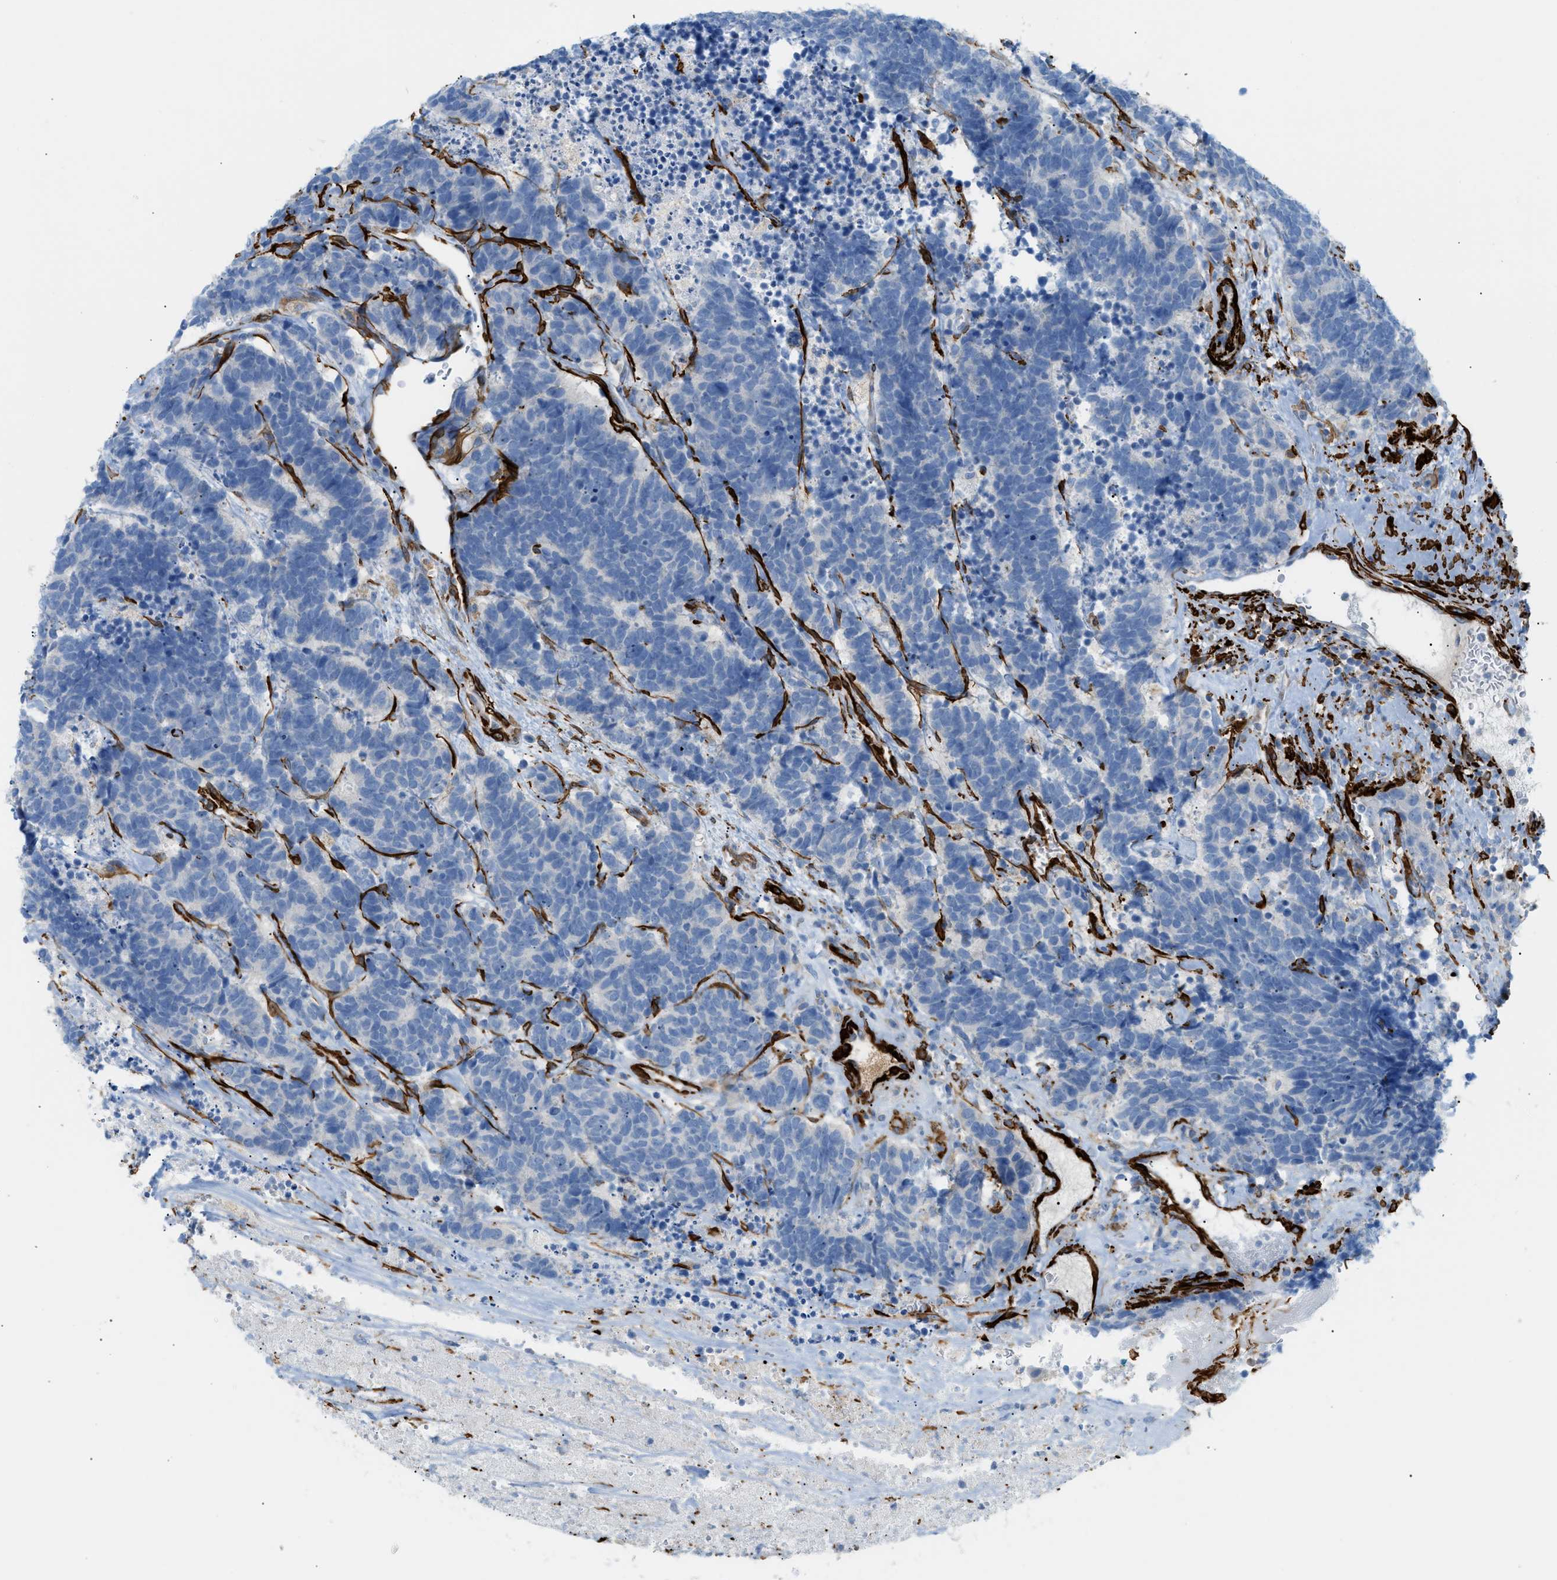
{"staining": {"intensity": "negative", "quantity": "none", "location": "none"}, "tissue": "carcinoid", "cell_type": "Tumor cells", "image_type": "cancer", "snomed": [{"axis": "morphology", "description": "Carcinoma, NOS"}, {"axis": "morphology", "description": "Carcinoid, malignant, NOS"}, {"axis": "topography", "description": "Urinary bladder"}], "caption": "Immunohistochemistry histopathology image of neoplastic tissue: carcinoid (malignant) stained with DAB (3,3'-diaminobenzidine) exhibits no significant protein staining in tumor cells.", "gene": "MYH11", "patient": {"sex": "male", "age": 57}}